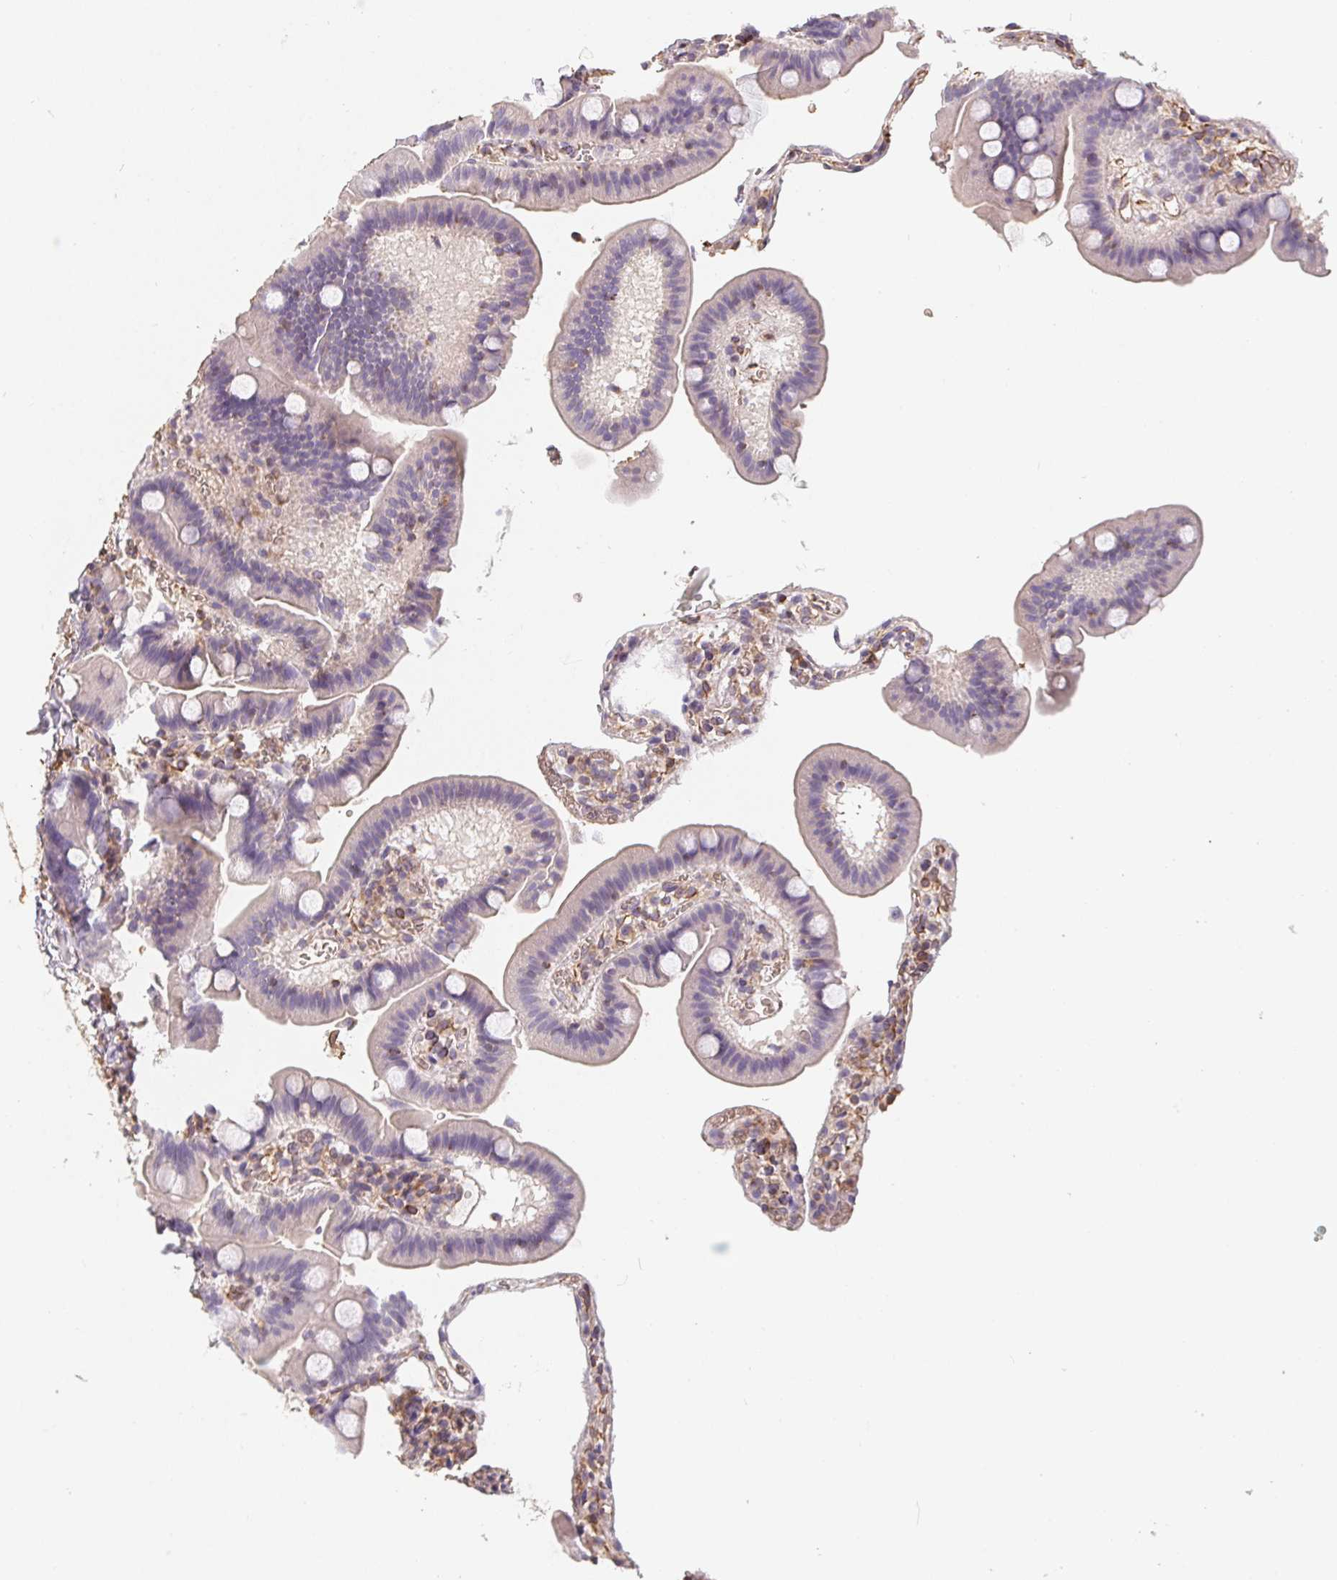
{"staining": {"intensity": "negative", "quantity": "none", "location": "none"}, "tissue": "duodenum", "cell_type": "Glandular cells", "image_type": "normal", "snomed": [{"axis": "morphology", "description": "Normal tissue, NOS"}, {"axis": "topography", "description": "Pancreas"}, {"axis": "topography", "description": "Duodenum"}], "caption": "Immunohistochemistry (IHC) micrograph of unremarkable duodenum: duodenum stained with DAB (3,3'-diaminobenzidine) demonstrates no significant protein expression in glandular cells. (Stains: DAB immunohistochemistry (IHC) with hematoxylin counter stain, Microscopy: brightfield microscopy at high magnification).", "gene": "TBKBP1", "patient": {"sex": "male", "age": 59}}